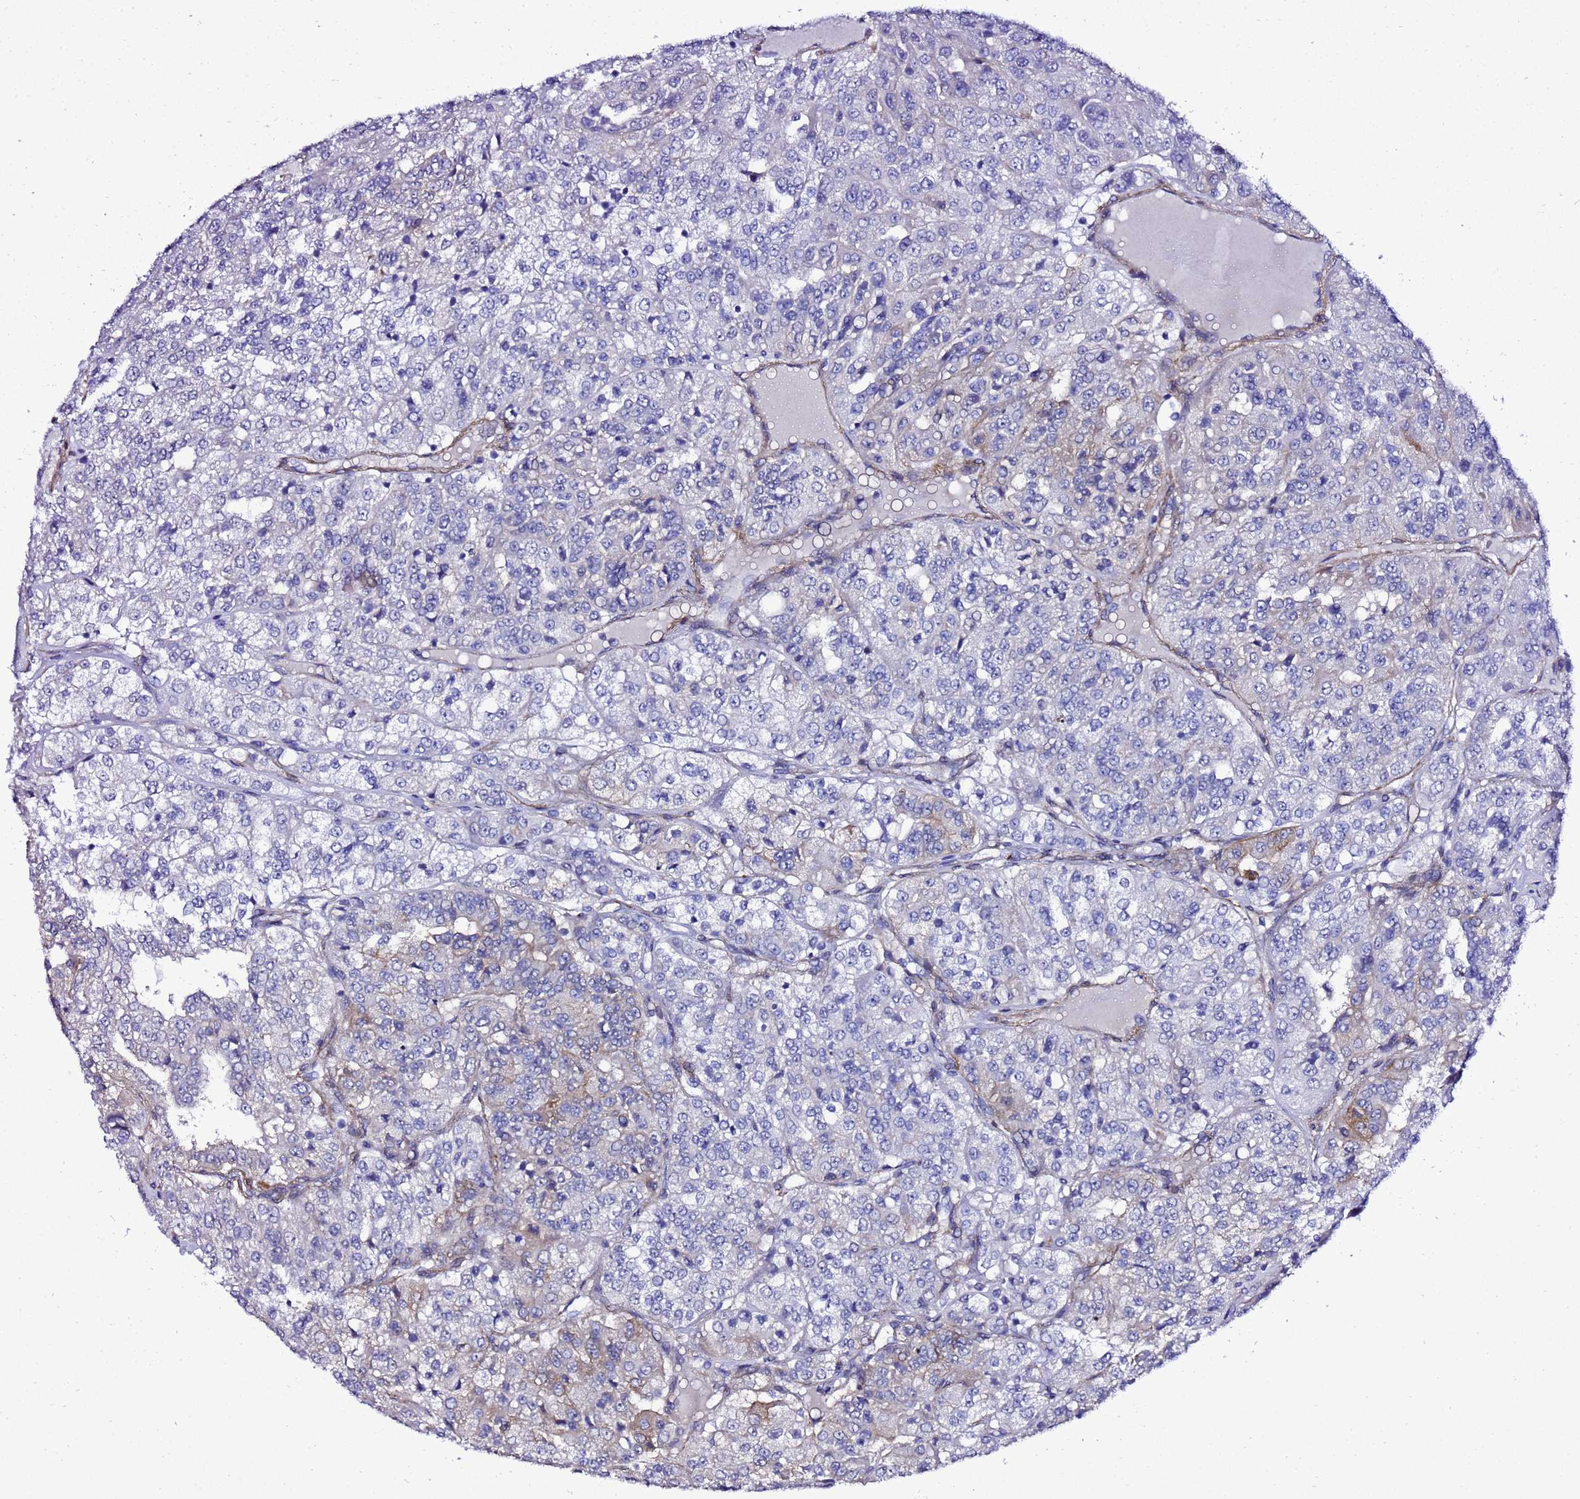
{"staining": {"intensity": "moderate", "quantity": "<25%", "location": "cytoplasmic/membranous"}, "tissue": "renal cancer", "cell_type": "Tumor cells", "image_type": "cancer", "snomed": [{"axis": "morphology", "description": "Adenocarcinoma, NOS"}, {"axis": "topography", "description": "Kidney"}], "caption": "Tumor cells exhibit moderate cytoplasmic/membranous expression in approximately <25% of cells in adenocarcinoma (renal). Ihc stains the protein of interest in brown and the nuclei are stained blue.", "gene": "GZF1", "patient": {"sex": "female", "age": 63}}